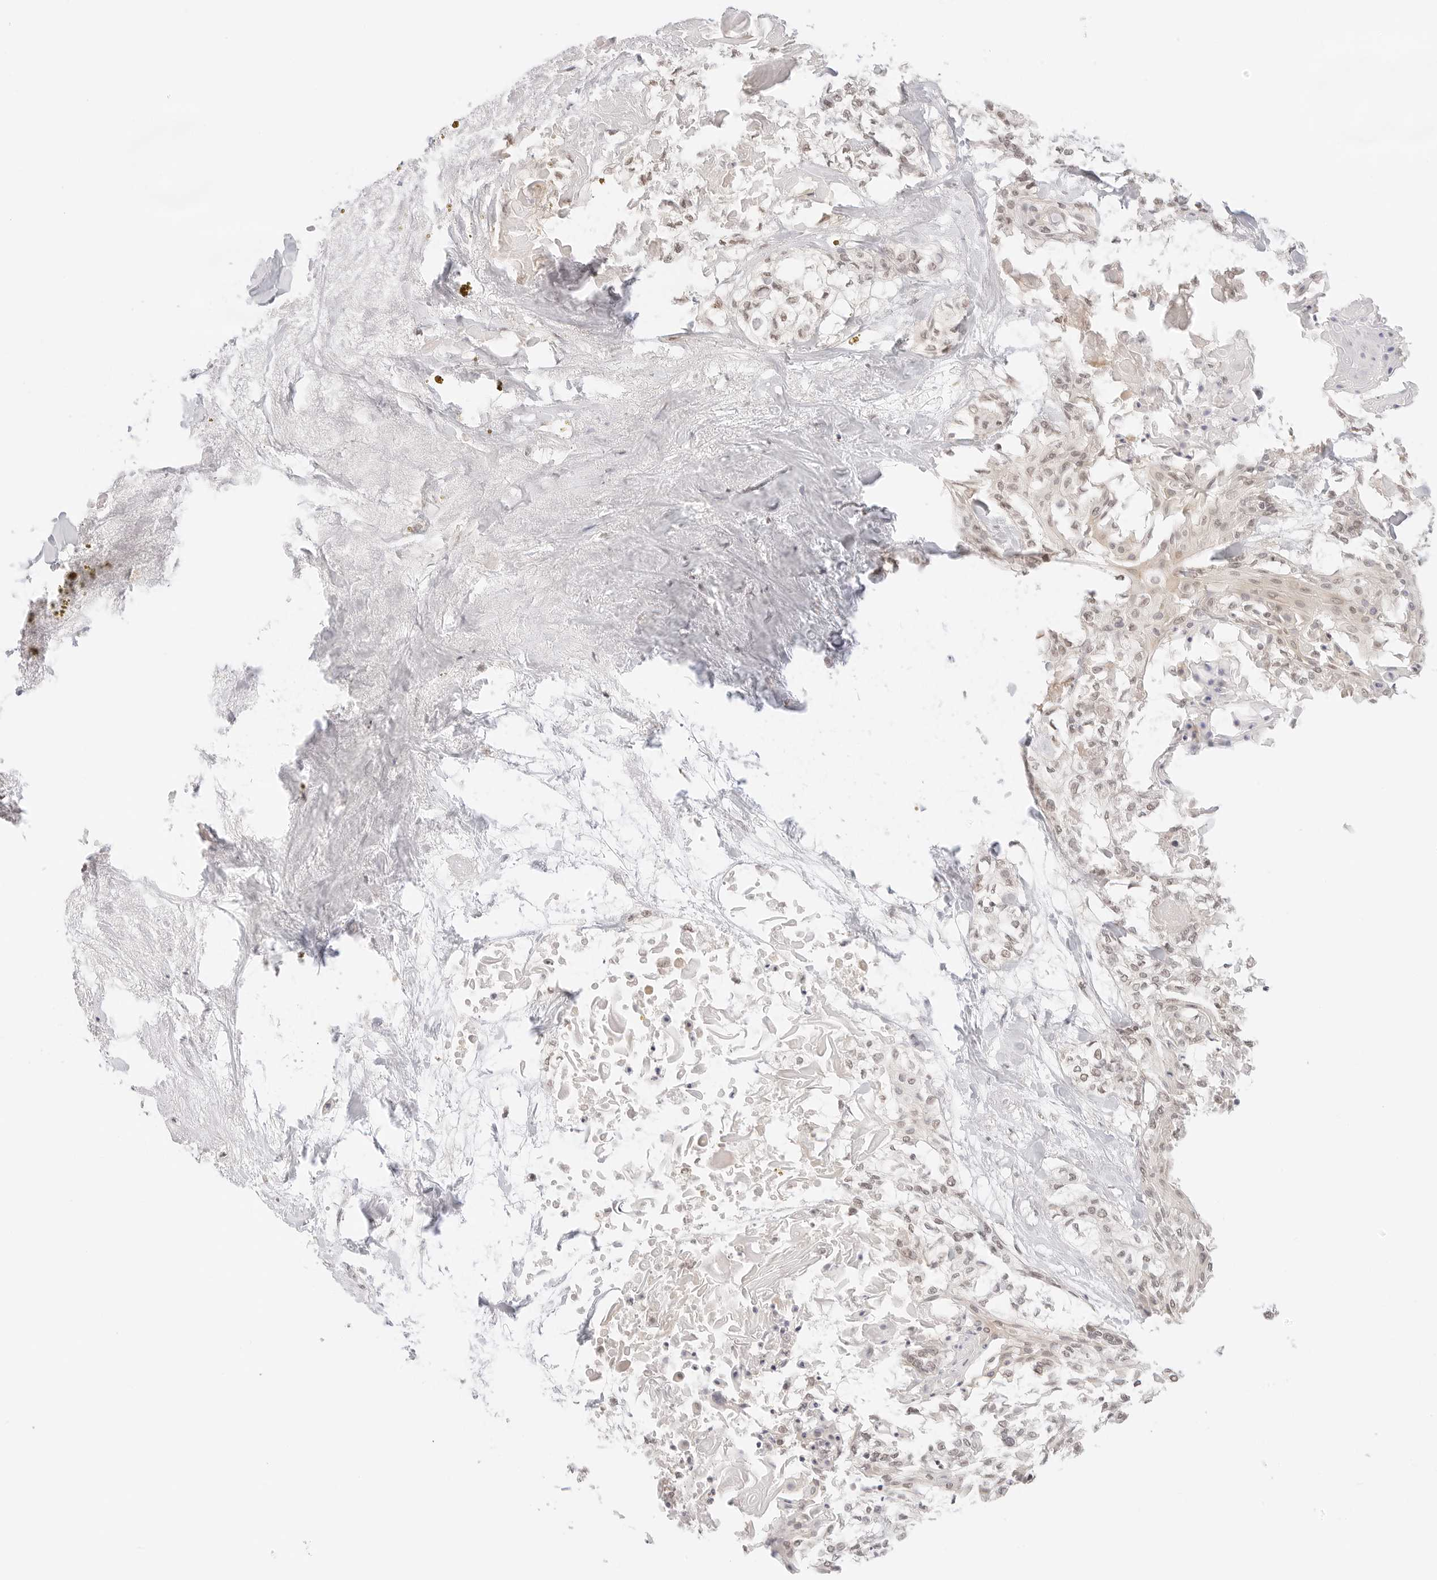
{"staining": {"intensity": "weak", "quantity": ">75%", "location": "nuclear"}, "tissue": "cervical cancer", "cell_type": "Tumor cells", "image_type": "cancer", "snomed": [{"axis": "morphology", "description": "Squamous cell carcinoma, NOS"}, {"axis": "topography", "description": "Cervix"}], "caption": "Immunohistochemistry (IHC) of cervical cancer exhibits low levels of weak nuclear staining in about >75% of tumor cells. The staining was performed using DAB (3,3'-diaminobenzidine) to visualize the protein expression in brown, while the nuclei were stained in blue with hematoxylin (Magnification: 20x).", "gene": "SEPTIN4", "patient": {"sex": "female", "age": 57}}